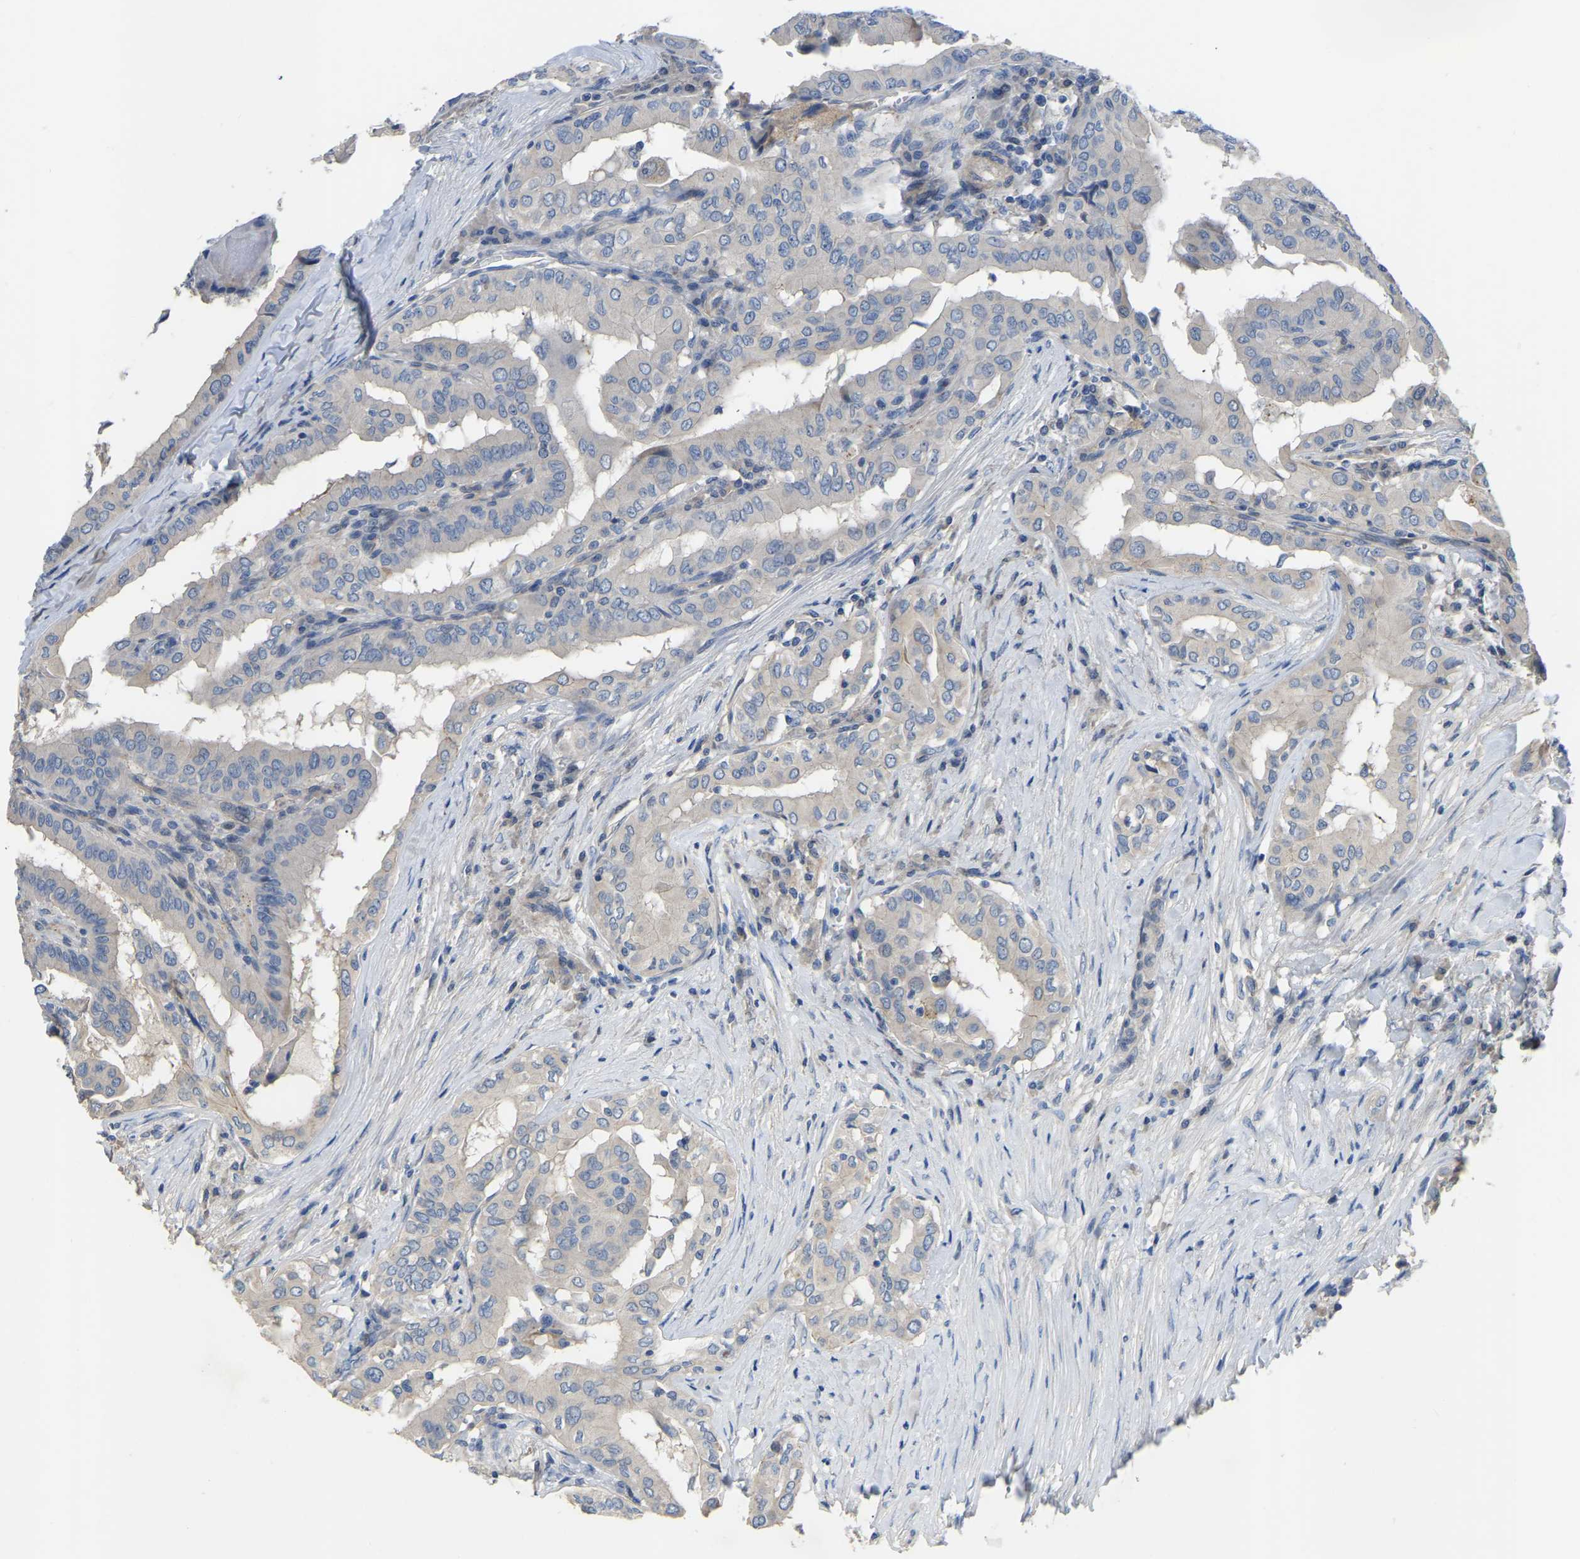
{"staining": {"intensity": "weak", "quantity": ">75%", "location": "cytoplasmic/membranous"}, "tissue": "thyroid cancer", "cell_type": "Tumor cells", "image_type": "cancer", "snomed": [{"axis": "morphology", "description": "Papillary adenocarcinoma, NOS"}, {"axis": "topography", "description": "Thyroid gland"}], "caption": "High-power microscopy captured an IHC image of thyroid cancer, revealing weak cytoplasmic/membranous positivity in approximately >75% of tumor cells. Using DAB (3,3'-diaminobenzidine) (brown) and hematoxylin (blue) stains, captured at high magnification using brightfield microscopy.", "gene": "HIGD2B", "patient": {"sex": "male", "age": 33}}